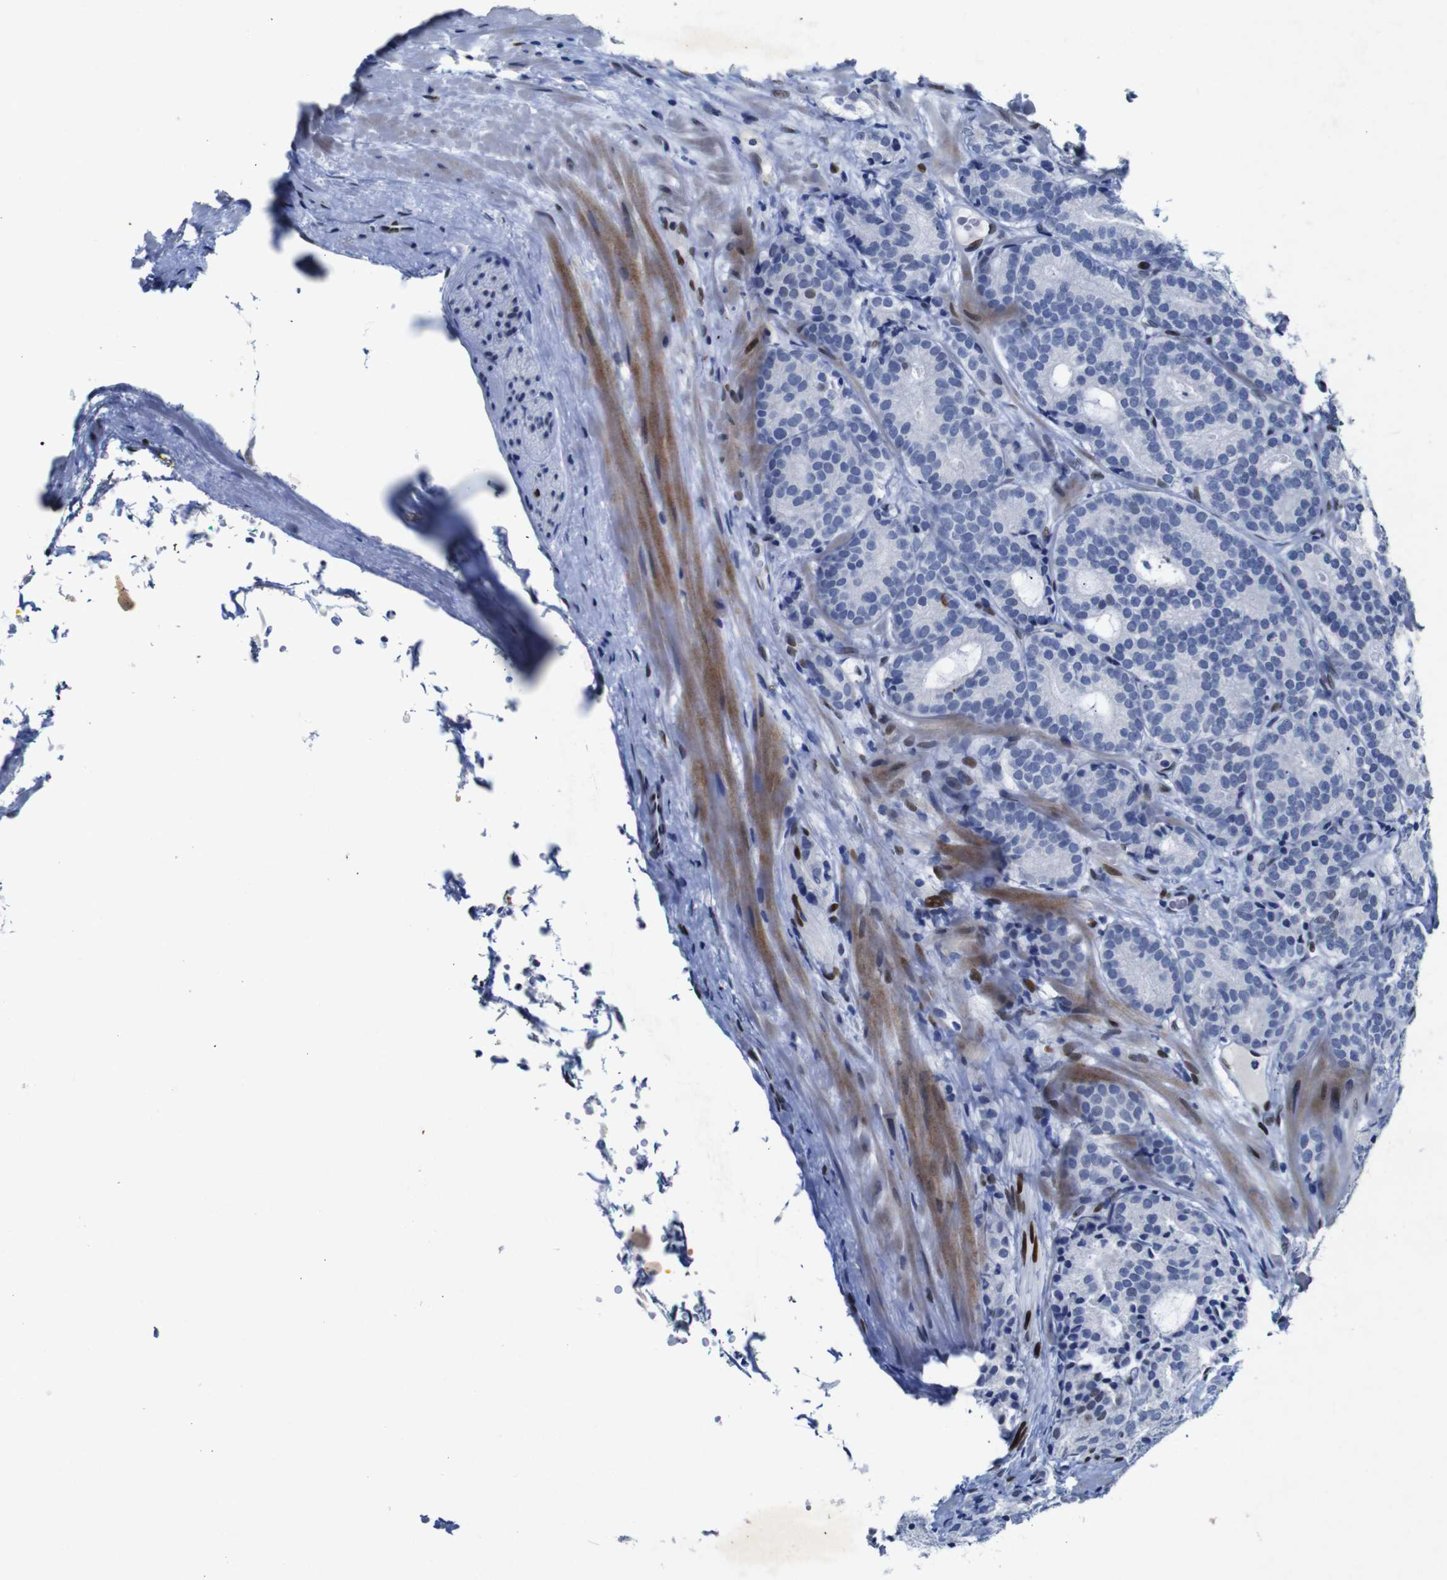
{"staining": {"intensity": "negative", "quantity": "none", "location": "none"}, "tissue": "prostate cancer", "cell_type": "Tumor cells", "image_type": "cancer", "snomed": [{"axis": "morphology", "description": "Adenocarcinoma, High grade"}, {"axis": "topography", "description": "Prostate"}], "caption": "Immunohistochemistry of human prostate cancer displays no expression in tumor cells.", "gene": "FOSL2", "patient": {"sex": "male", "age": 61}}